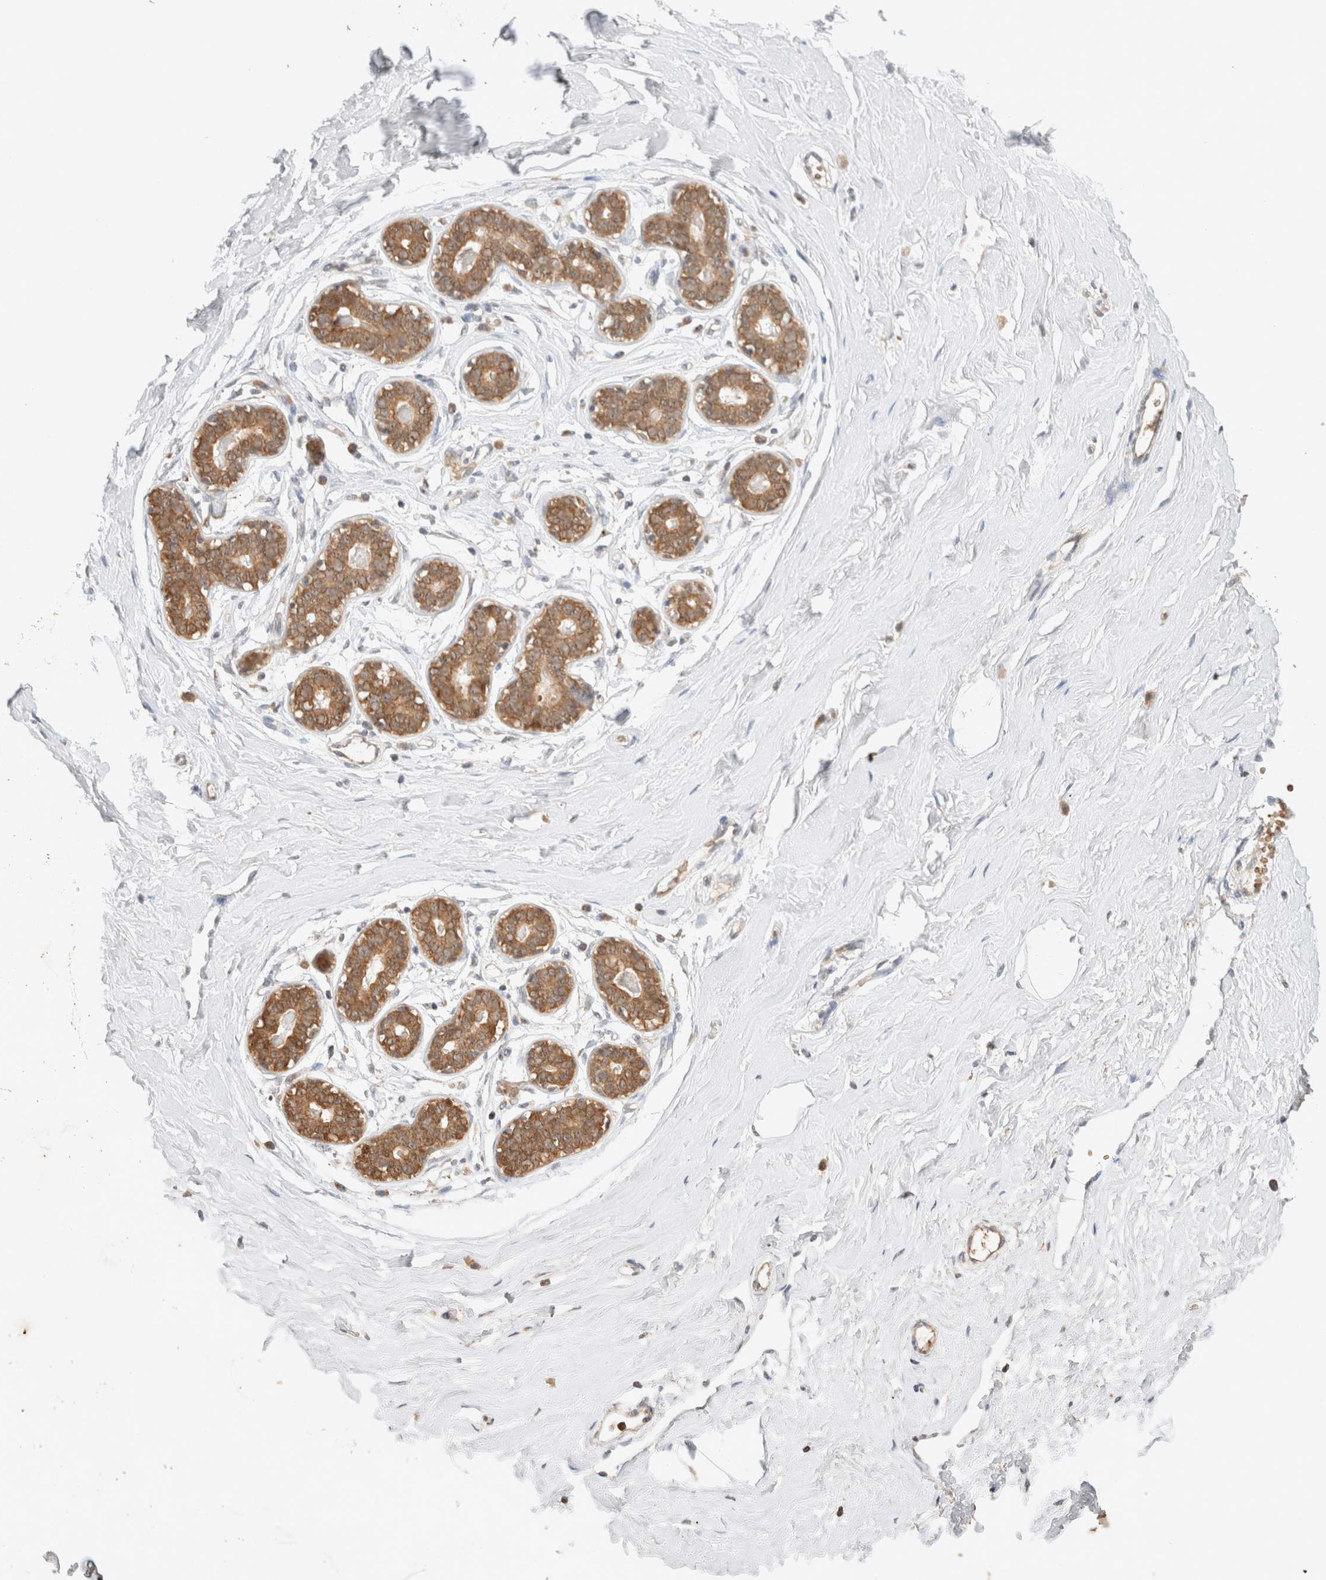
{"staining": {"intensity": "negative", "quantity": "none", "location": "none"}, "tissue": "breast", "cell_type": "Adipocytes", "image_type": "normal", "snomed": [{"axis": "morphology", "description": "Normal tissue, NOS"}, {"axis": "topography", "description": "Breast"}], "caption": "A photomicrograph of human breast is negative for staining in adipocytes. Brightfield microscopy of immunohistochemistry (IHC) stained with DAB (brown) and hematoxylin (blue), captured at high magnification.", "gene": "CA13", "patient": {"sex": "female", "age": 23}}